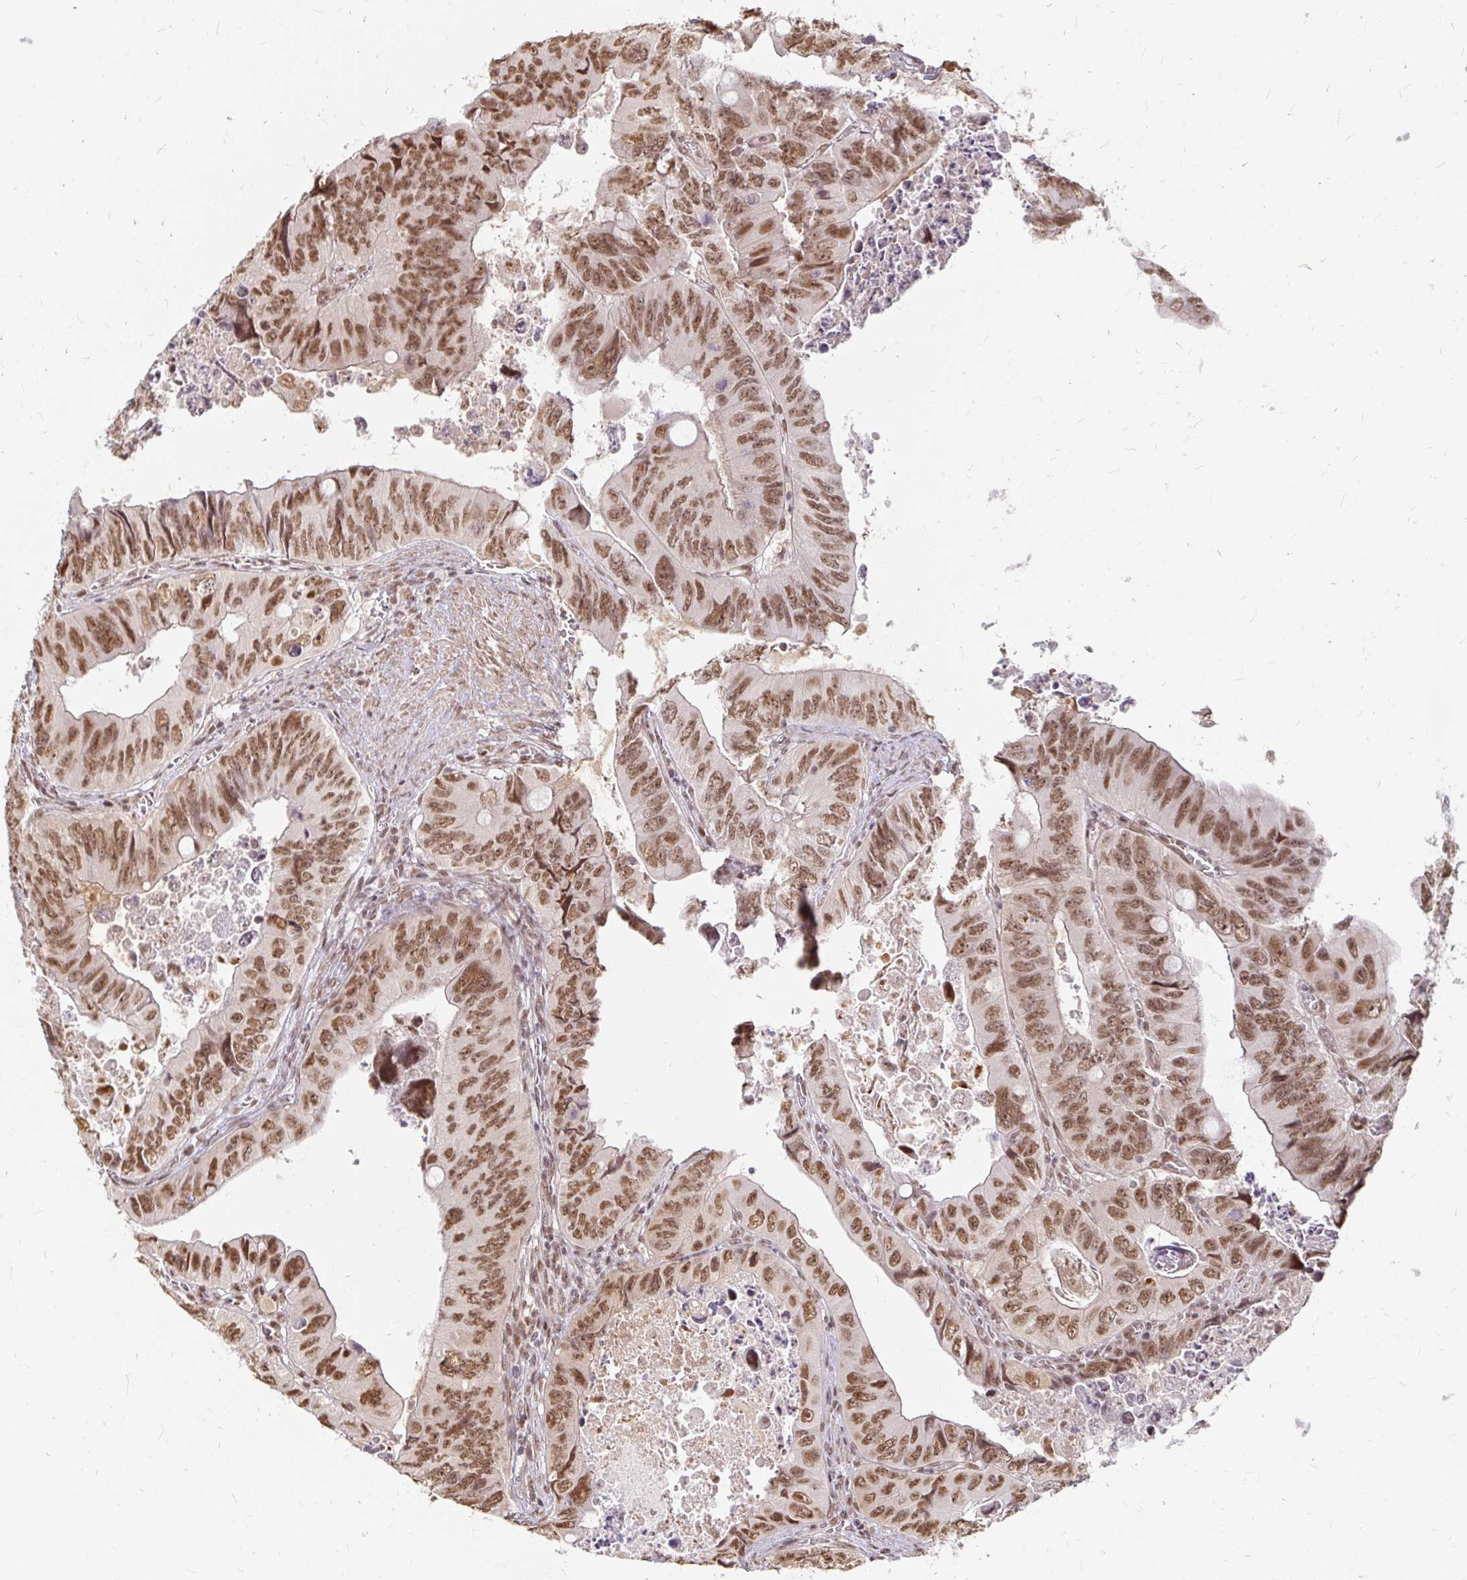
{"staining": {"intensity": "moderate", "quantity": ">75%", "location": "nuclear"}, "tissue": "colorectal cancer", "cell_type": "Tumor cells", "image_type": "cancer", "snomed": [{"axis": "morphology", "description": "Adenocarcinoma, NOS"}, {"axis": "topography", "description": "Colon"}], "caption": "A brown stain labels moderate nuclear staining of a protein in adenocarcinoma (colorectal) tumor cells.", "gene": "HNRNPU", "patient": {"sex": "female", "age": 84}}